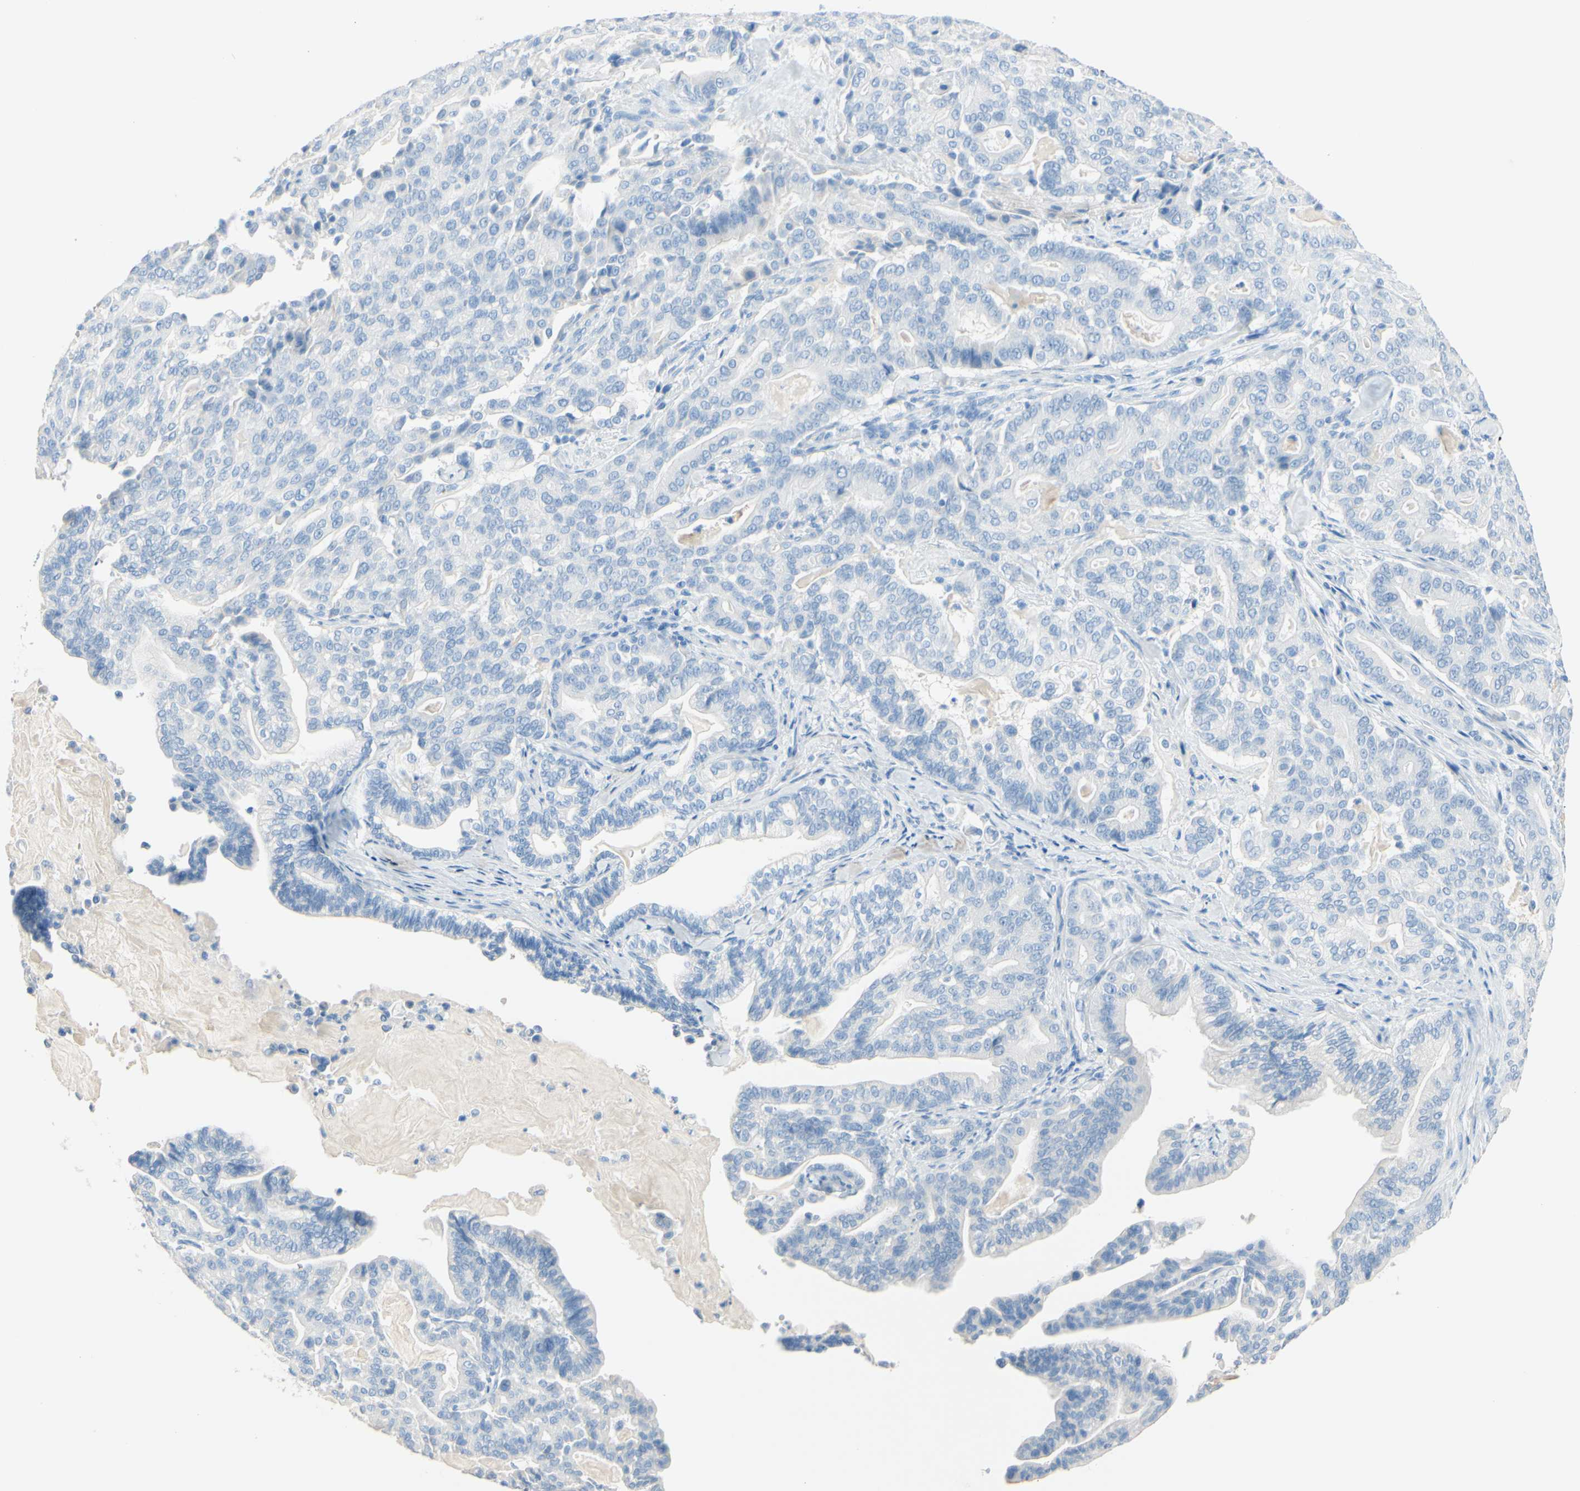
{"staining": {"intensity": "negative", "quantity": "none", "location": "none"}, "tissue": "pancreatic cancer", "cell_type": "Tumor cells", "image_type": "cancer", "snomed": [{"axis": "morphology", "description": "Adenocarcinoma, NOS"}, {"axis": "topography", "description": "Pancreas"}], "caption": "An image of human pancreatic adenocarcinoma is negative for staining in tumor cells.", "gene": "IL6ST", "patient": {"sex": "male", "age": 63}}